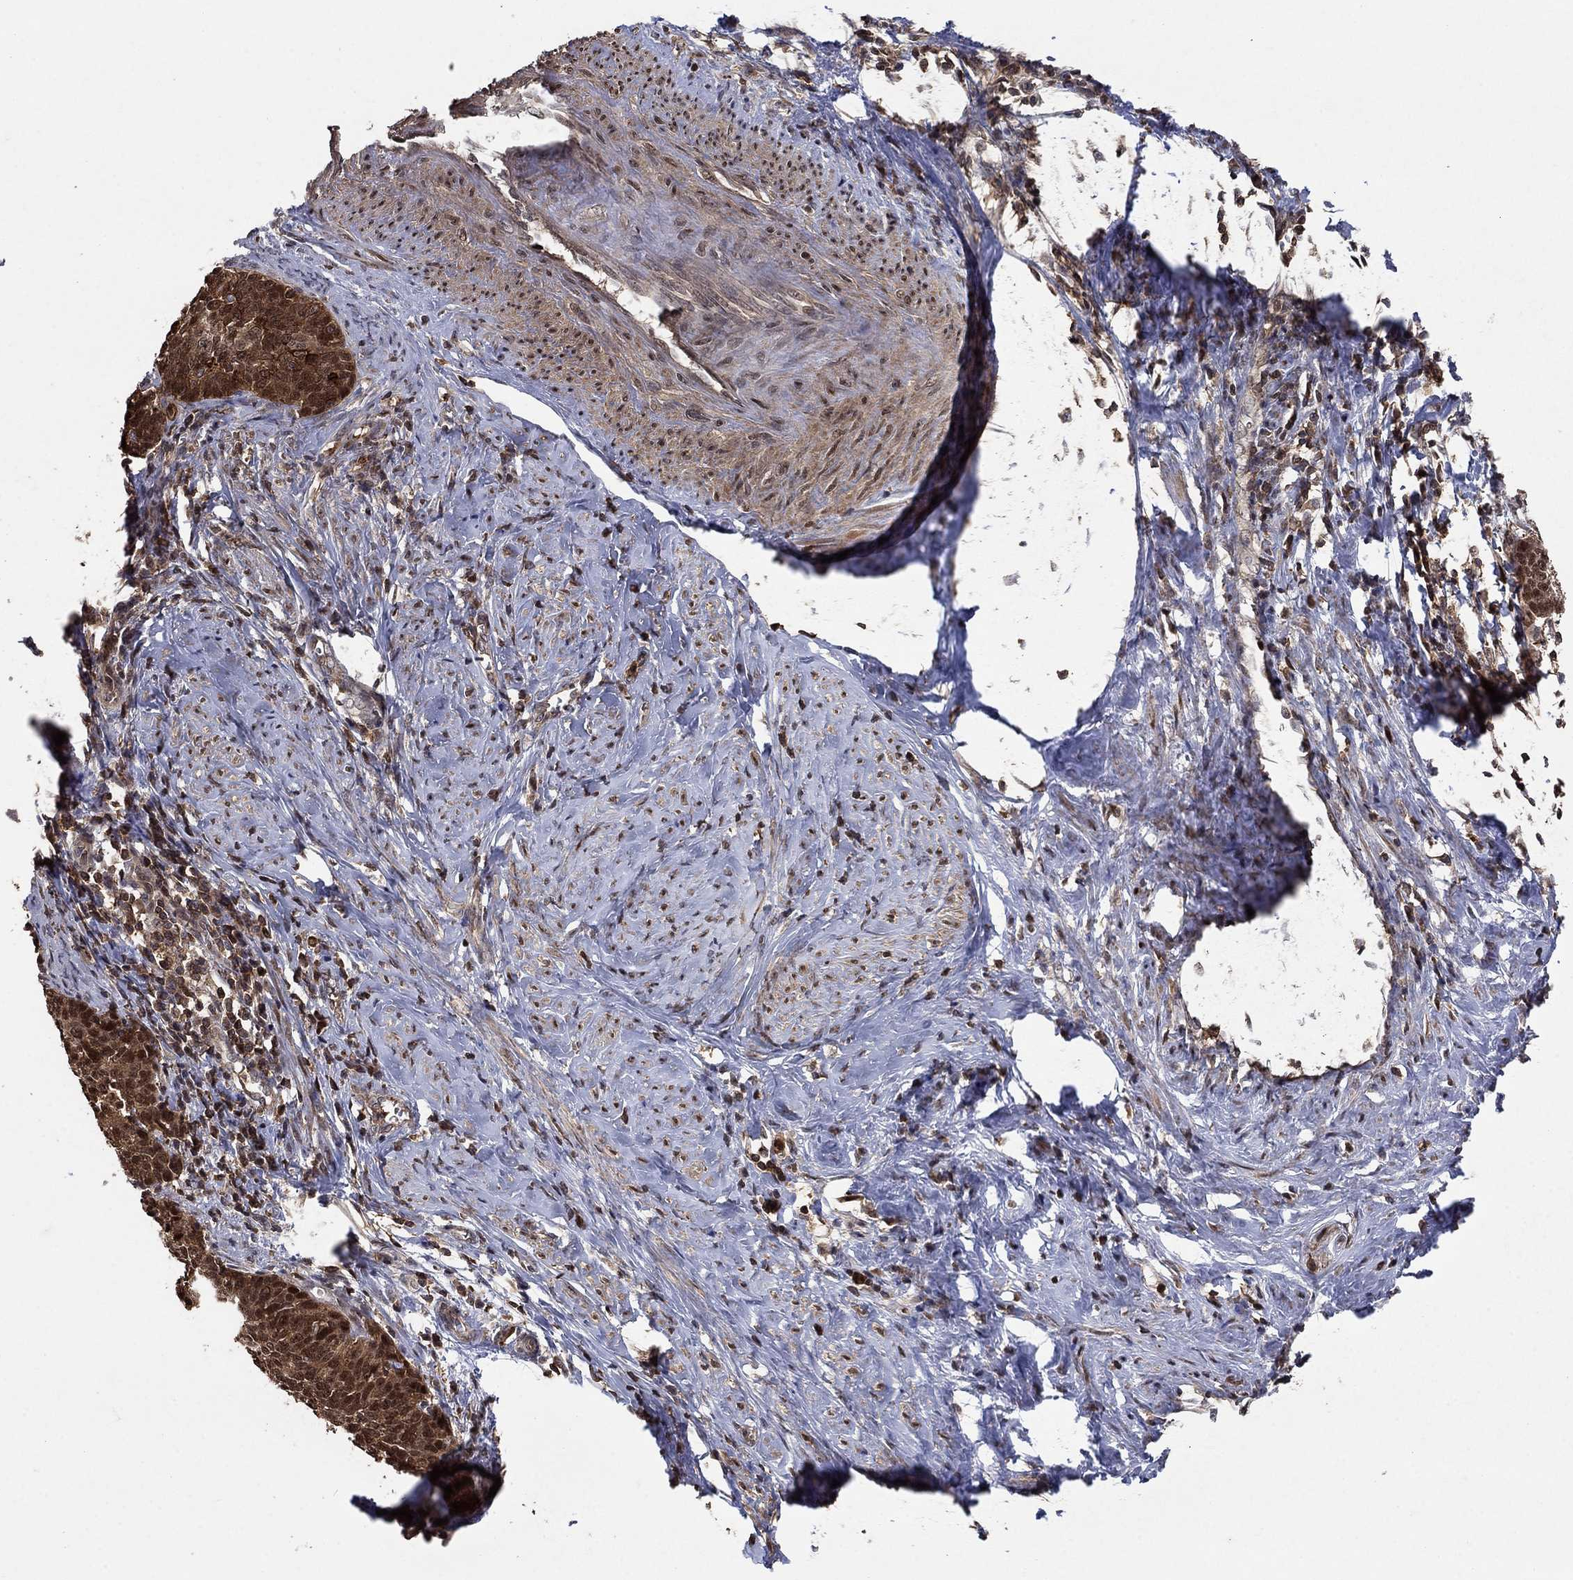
{"staining": {"intensity": "strong", "quantity": ">75%", "location": "cytoplasmic/membranous,nuclear"}, "tissue": "cervical cancer", "cell_type": "Tumor cells", "image_type": "cancer", "snomed": [{"axis": "morphology", "description": "Normal tissue, NOS"}, {"axis": "morphology", "description": "Squamous cell carcinoma, NOS"}, {"axis": "topography", "description": "Cervix"}], "caption": "The photomicrograph shows a brown stain indicating the presence of a protein in the cytoplasmic/membranous and nuclear of tumor cells in cervical squamous cell carcinoma.", "gene": "CCDC66", "patient": {"sex": "female", "age": 39}}